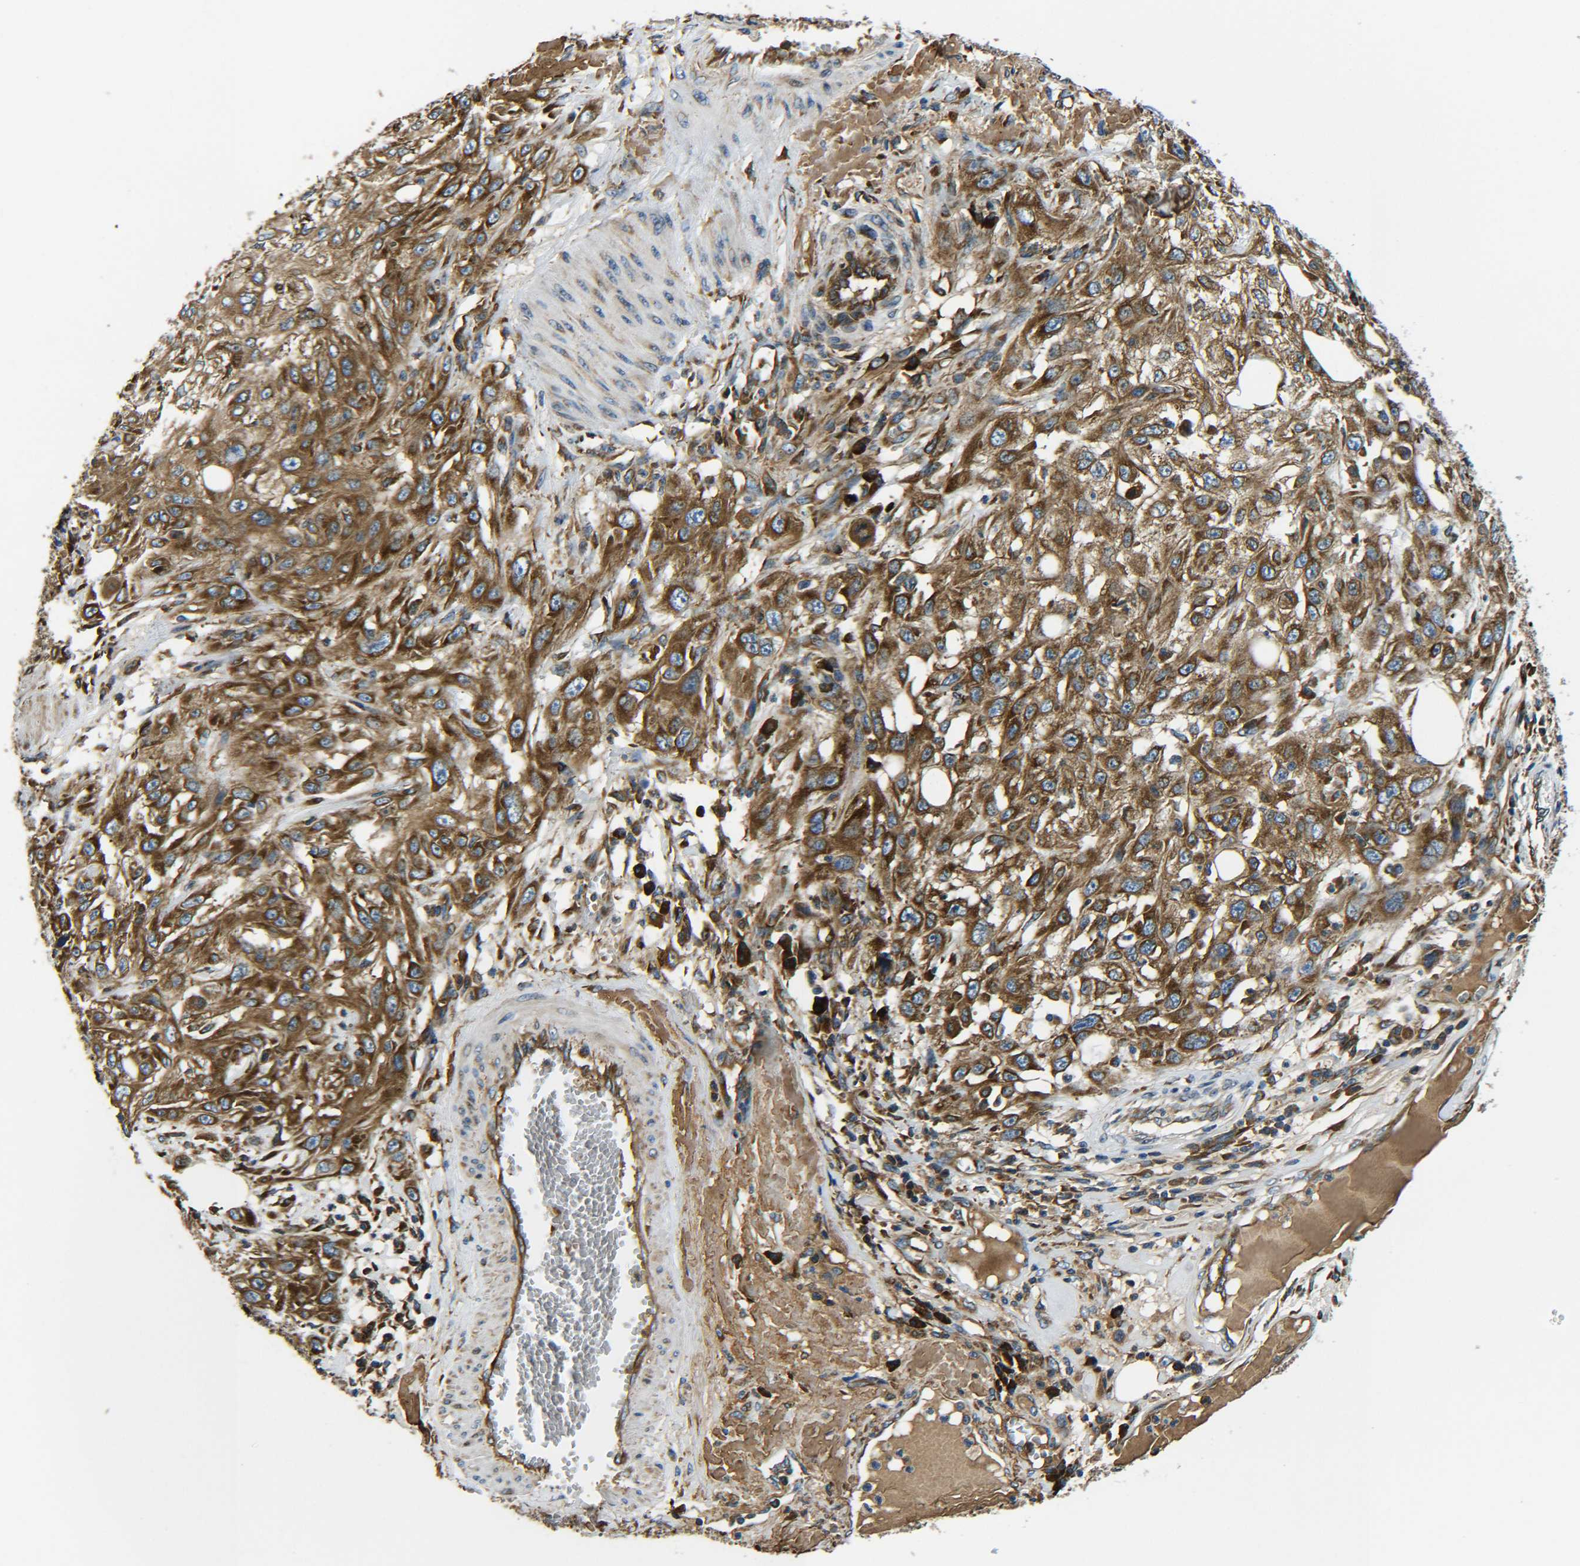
{"staining": {"intensity": "strong", "quantity": ">75%", "location": "cytoplasmic/membranous"}, "tissue": "skin cancer", "cell_type": "Tumor cells", "image_type": "cancer", "snomed": [{"axis": "morphology", "description": "Squamous cell carcinoma, NOS"}, {"axis": "topography", "description": "Skin"}], "caption": "There is high levels of strong cytoplasmic/membranous staining in tumor cells of squamous cell carcinoma (skin), as demonstrated by immunohistochemical staining (brown color).", "gene": "PREB", "patient": {"sex": "male", "age": 75}}